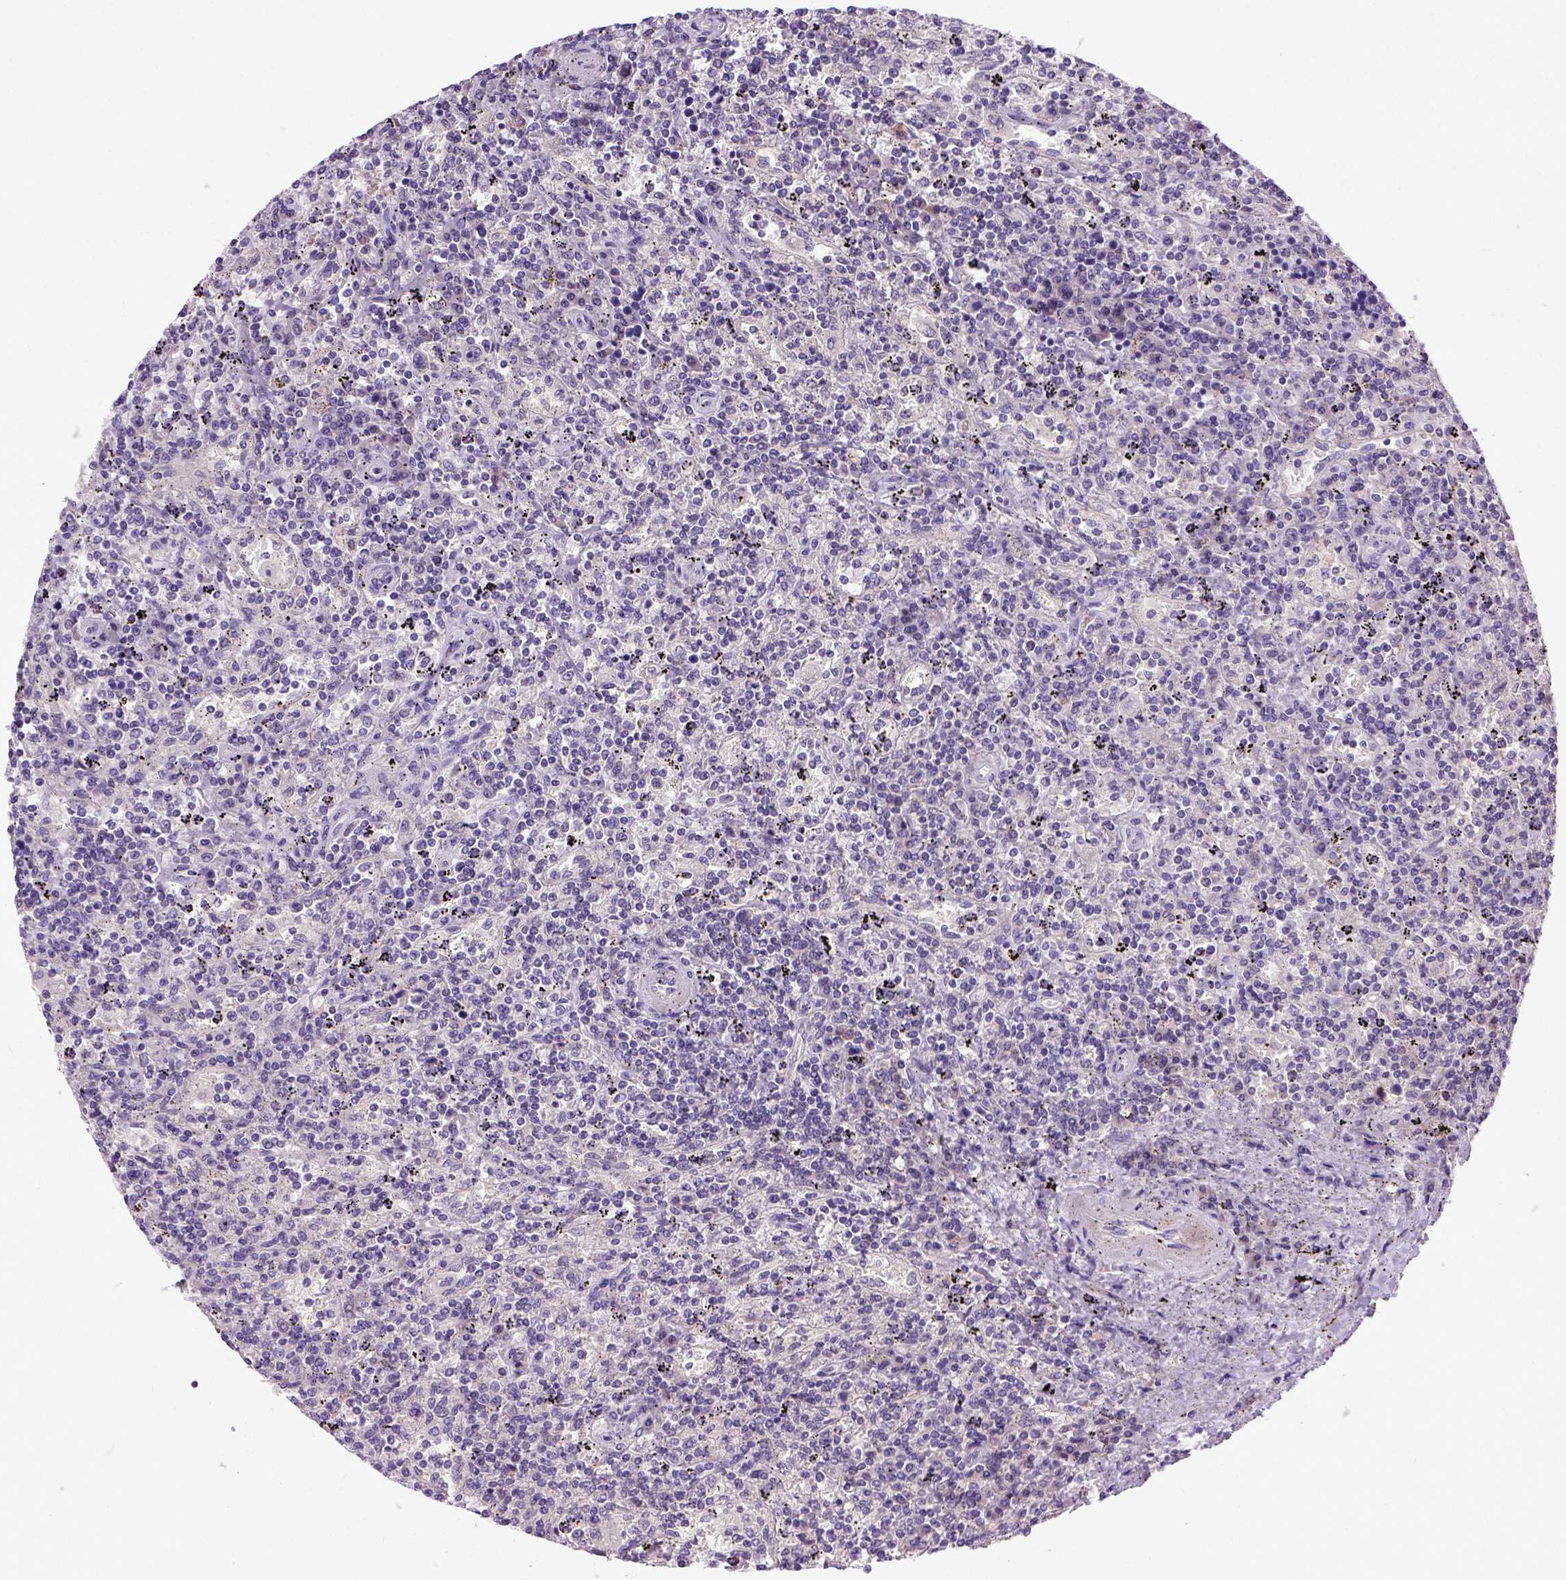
{"staining": {"intensity": "negative", "quantity": "none", "location": "none"}, "tissue": "lymphoma", "cell_type": "Tumor cells", "image_type": "cancer", "snomed": [{"axis": "morphology", "description": "Malignant lymphoma, non-Hodgkin's type, Low grade"}, {"axis": "topography", "description": "Spleen"}], "caption": "Immunohistochemistry photomicrograph of lymphoma stained for a protein (brown), which shows no expression in tumor cells.", "gene": "NEK5", "patient": {"sex": "male", "age": 62}}